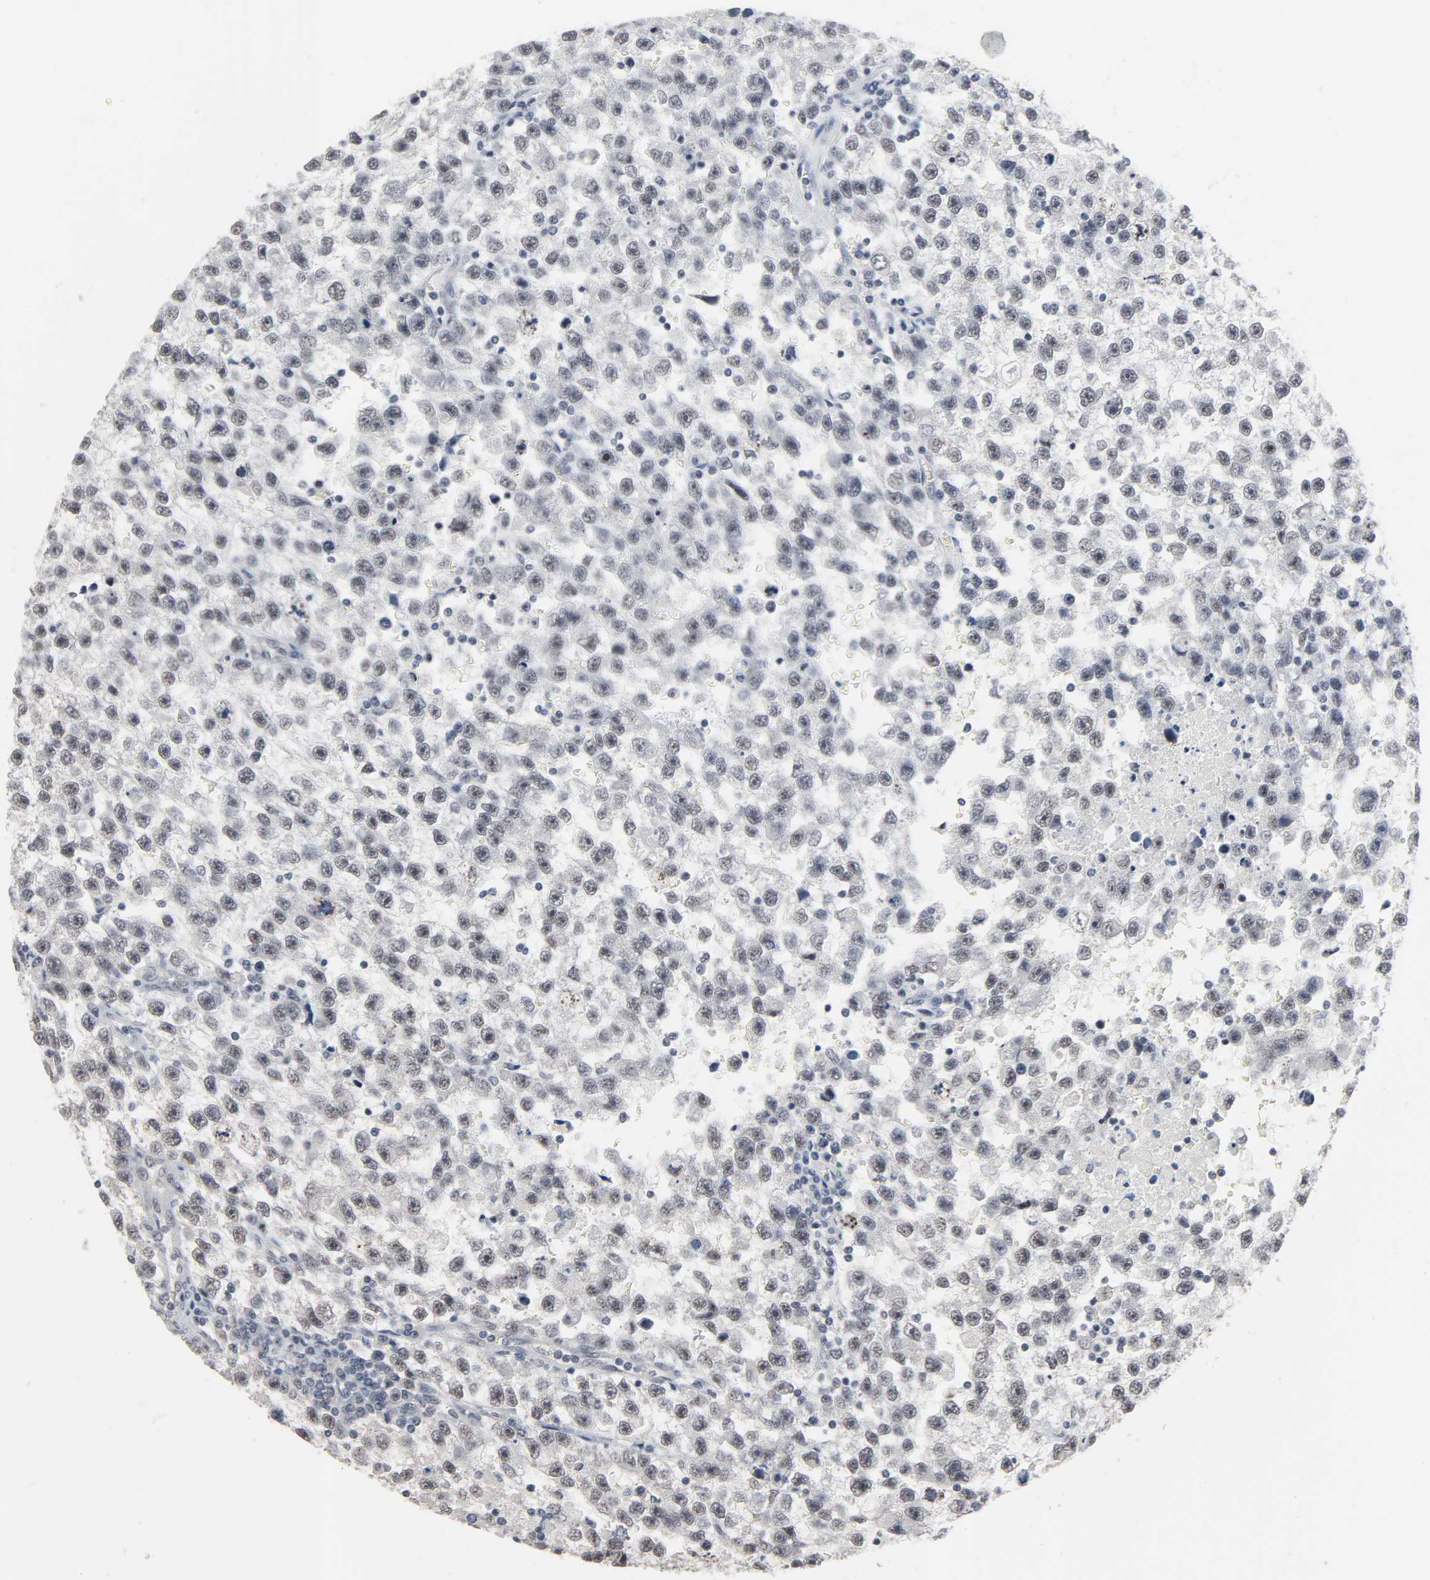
{"staining": {"intensity": "negative", "quantity": "none", "location": "none"}, "tissue": "testis cancer", "cell_type": "Tumor cells", "image_type": "cancer", "snomed": [{"axis": "morphology", "description": "Seminoma, NOS"}, {"axis": "topography", "description": "Testis"}], "caption": "This is an immunohistochemistry histopathology image of human testis cancer (seminoma). There is no positivity in tumor cells.", "gene": "ACSS2", "patient": {"sex": "male", "age": 33}}